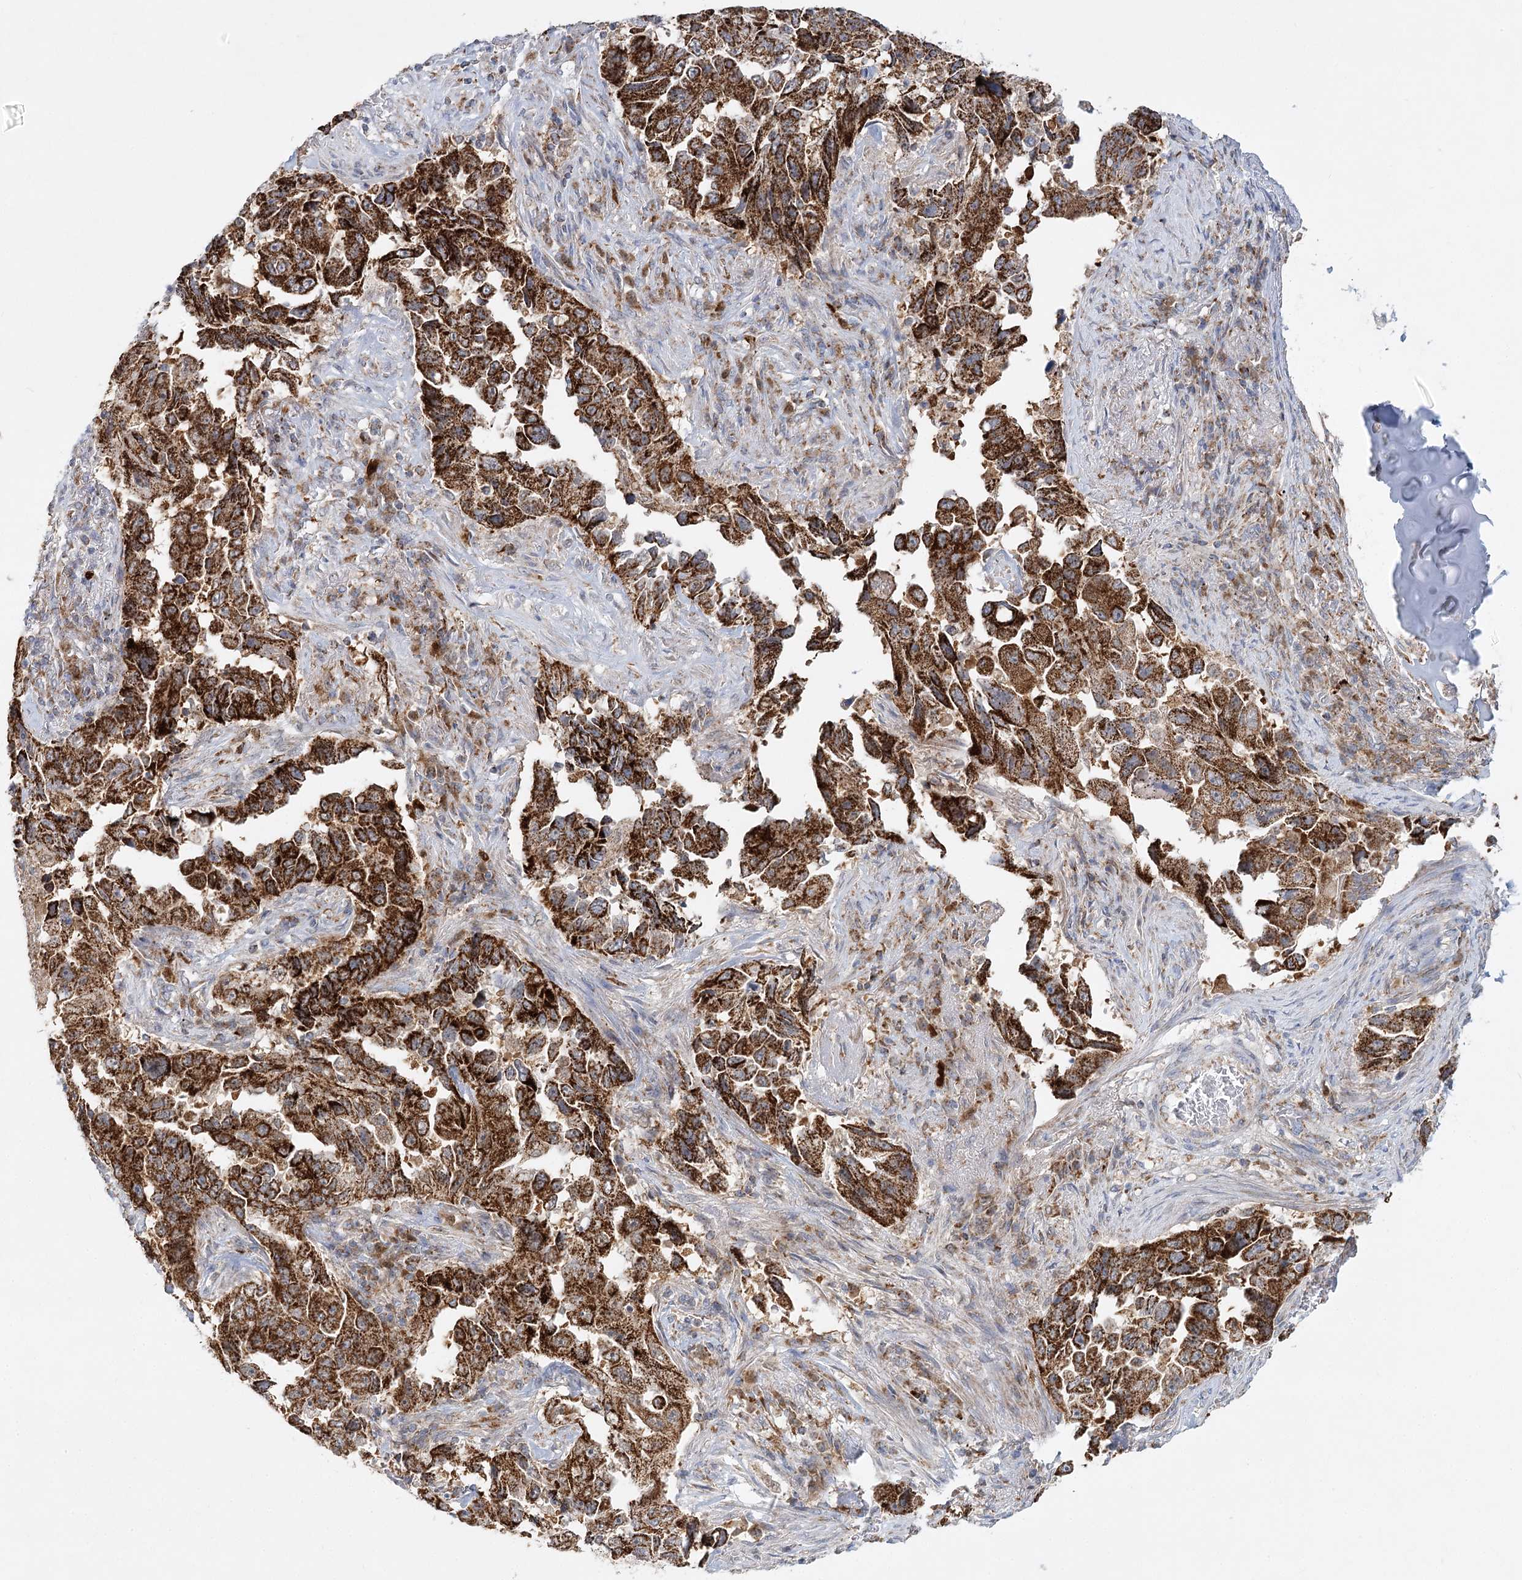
{"staining": {"intensity": "strong", "quantity": ">75%", "location": "cytoplasmic/membranous"}, "tissue": "lung cancer", "cell_type": "Tumor cells", "image_type": "cancer", "snomed": [{"axis": "morphology", "description": "Adenocarcinoma, NOS"}, {"axis": "topography", "description": "Lung"}], "caption": "Approximately >75% of tumor cells in lung adenocarcinoma exhibit strong cytoplasmic/membranous protein staining as visualized by brown immunohistochemical staining.", "gene": "TAS1R1", "patient": {"sex": "female", "age": 51}}